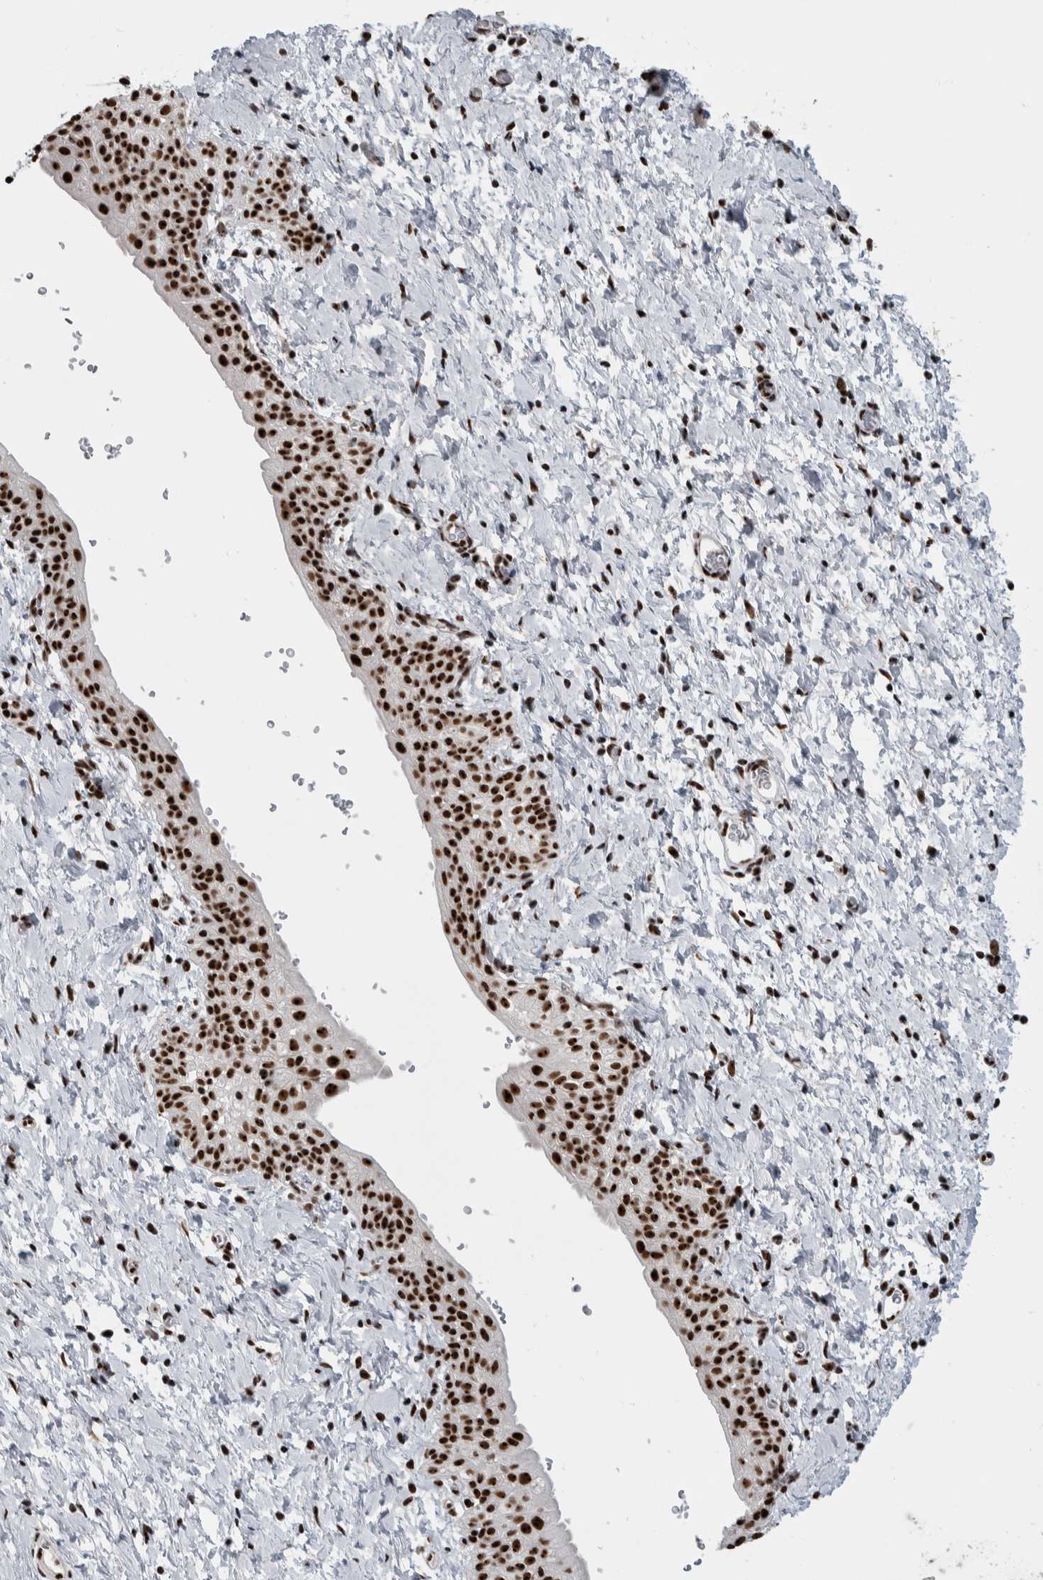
{"staining": {"intensity": "strong", "quantity": ">75%", "location": "nuclear"}, "tissue": "smooth muscle", "cell_type": "Smooth muscle cells", "image_type": "normal", "snomed": [{"axis": "morphology", "description": "Normal tissue, NOS"}, {"axis": "topography", "description": "Smooth muscle"}], "caption": "IHC micrograph of normal smooth muscle: human smooth muscle stained using immunohistochemistry (IHC) reveals high levels of strong protein expression localized specifically in the nuclear of smooth muscle cells, appearing as a nuclear brown color.", "gene": "NCL", "patient": {"sex": "male", "age": 16}}